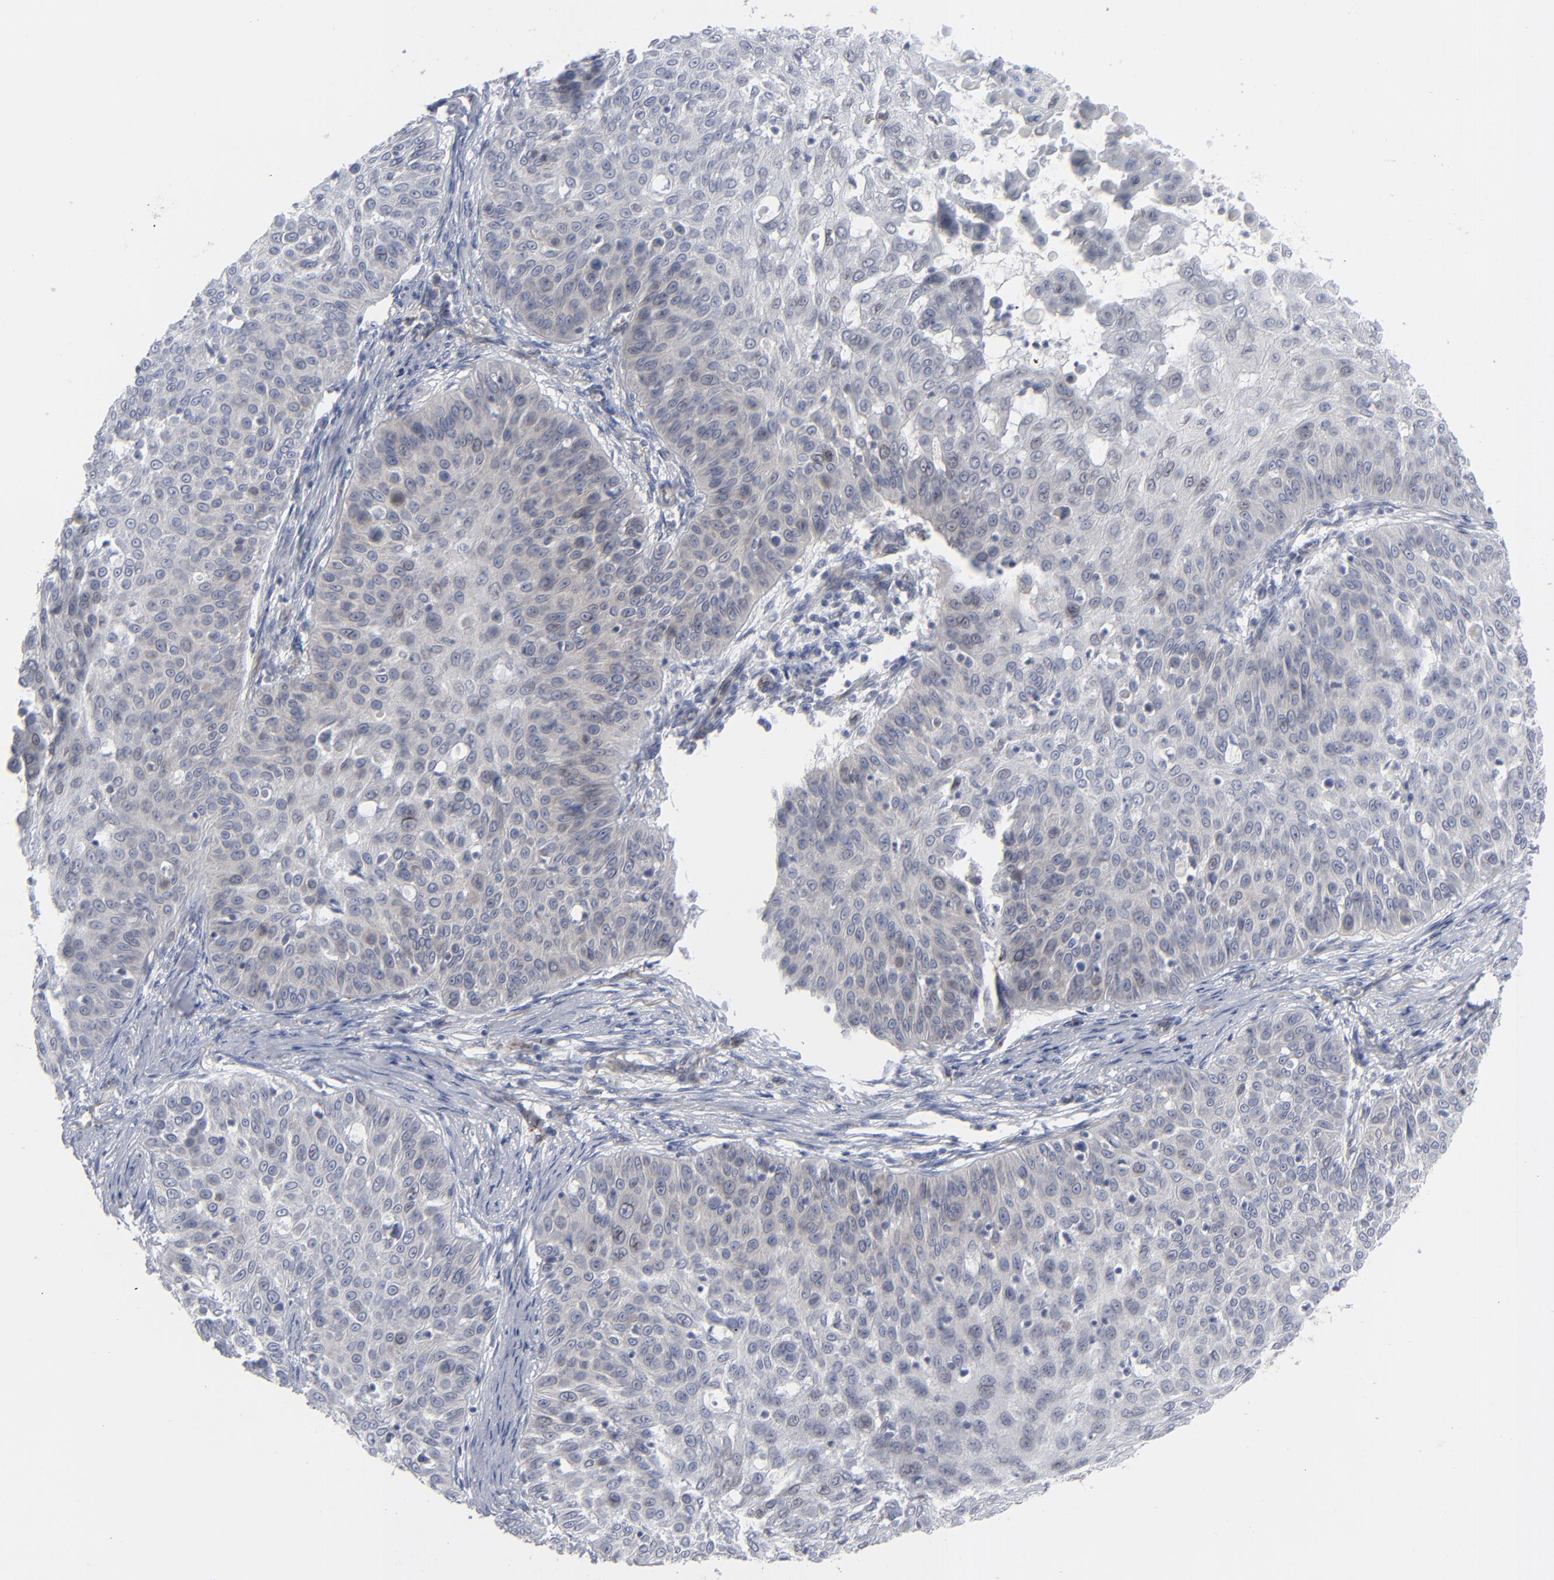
{"staining": {"intensity": "negative", "quantity": "none", "location": "none"}, "tissue": "skin cancer", "cell_type": "Tumor cells", "image_type": "cancer", "snomed": [{"axis": "morphology", "description": "Squamous cell carcinoma, NOS"}, {"axis": "topography", "description": "Skin"}], "caption": "Tumor cells show no significant staining in squamous cell carcinoma (skin).", "gene": "NUP88", "patient": {"sex": "male", "age": 82}}